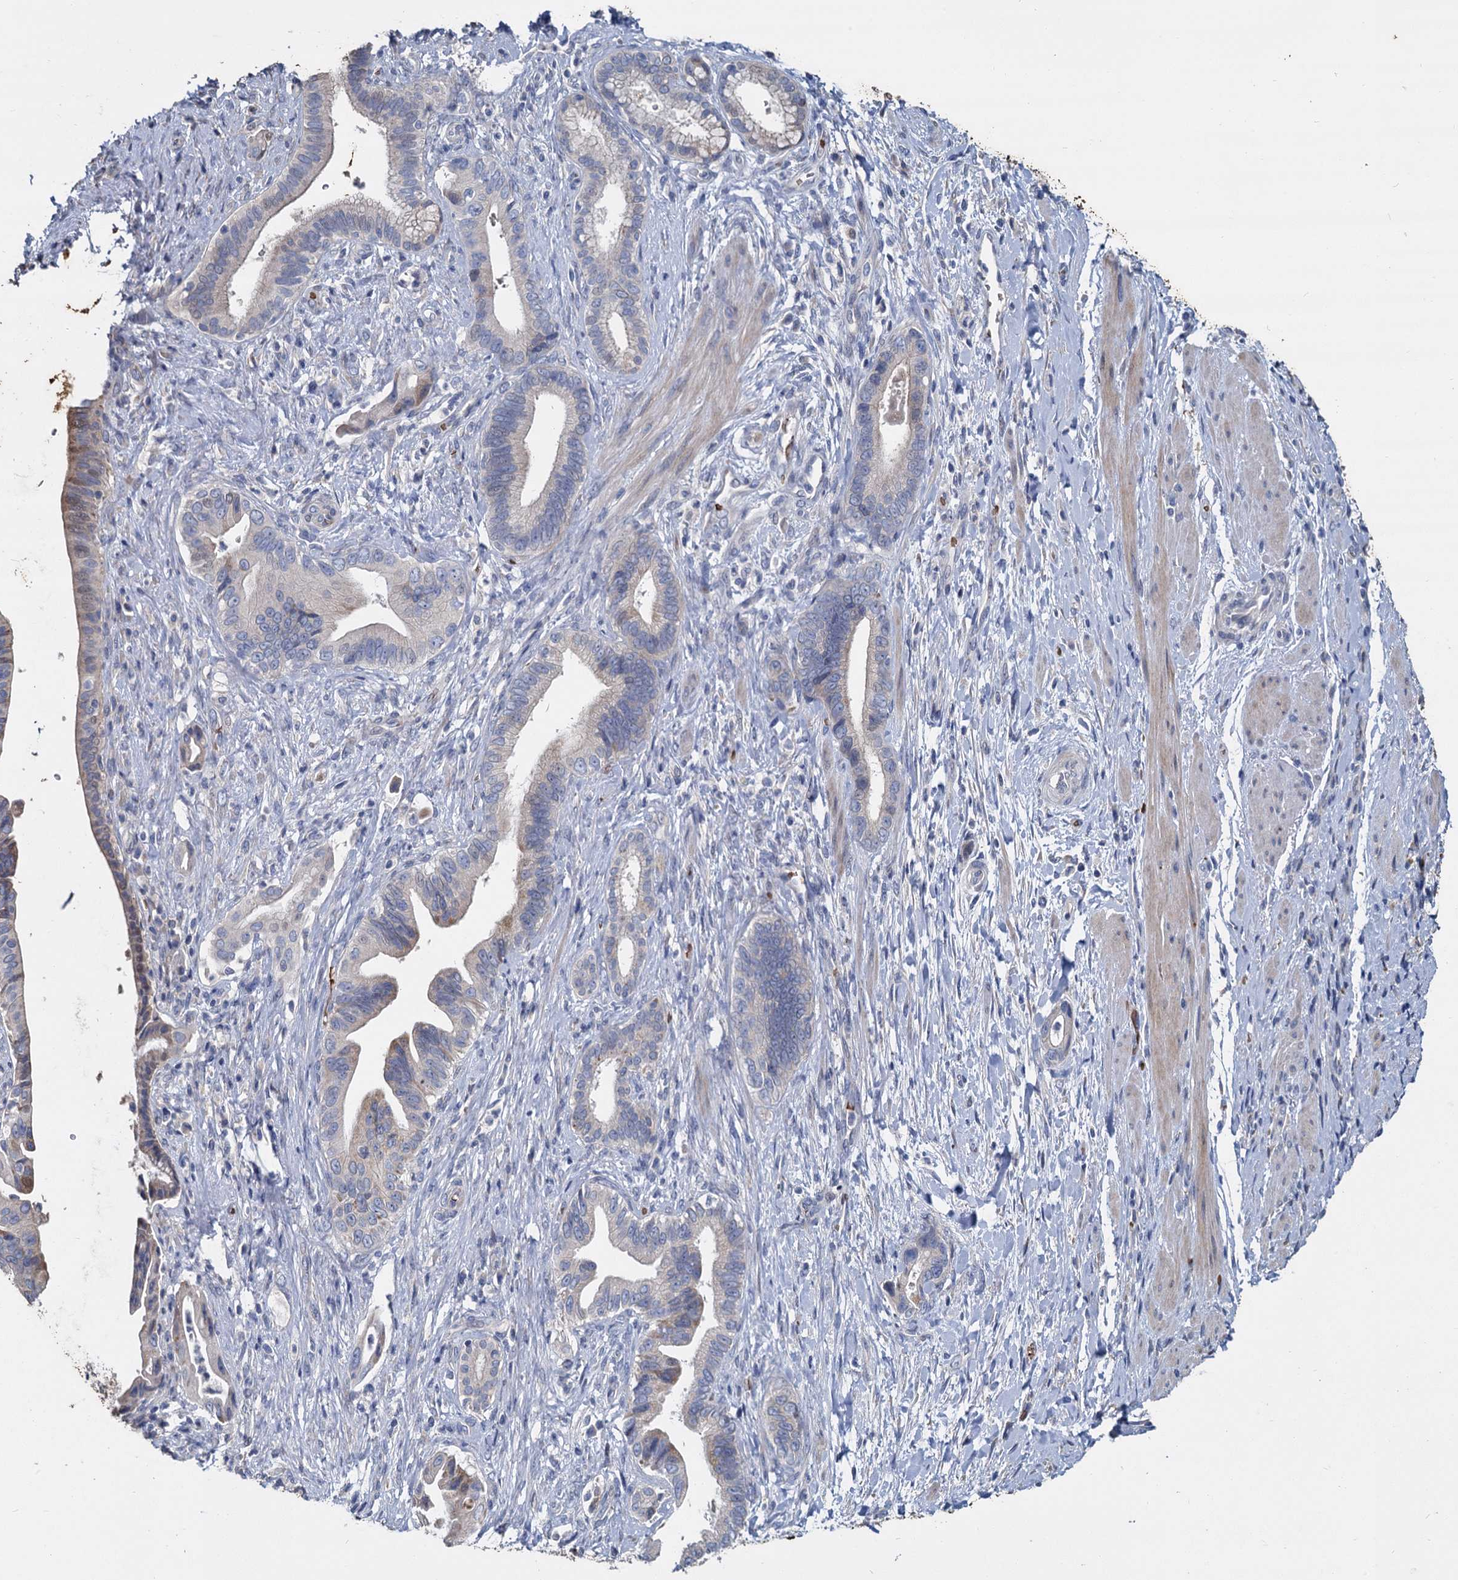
{"staining": {"intensity": "weak", "quantity": "<25%", "location": "cytoplasmic/membranous"}, "tissue": "pancreatic cancer", "cell_type": "Tumor cells", "image_type": "cancer", "snomed": [{"axis": "morphology", "description": "Adenocarcinoma, NOS"}, {"axis": "topography", "description": "Pancreas"}], "caption": "High magnification brightfield microscopy of pancreatic cancer stained with DAB (brown) and counterstained with hematoxylin (blue): tumor cells show no significant staining. (DAB immunohistochemistry with hematoxylin counter stain).", "gene": "TCTN2", "patient": {"sex": "female", "age": 55}}